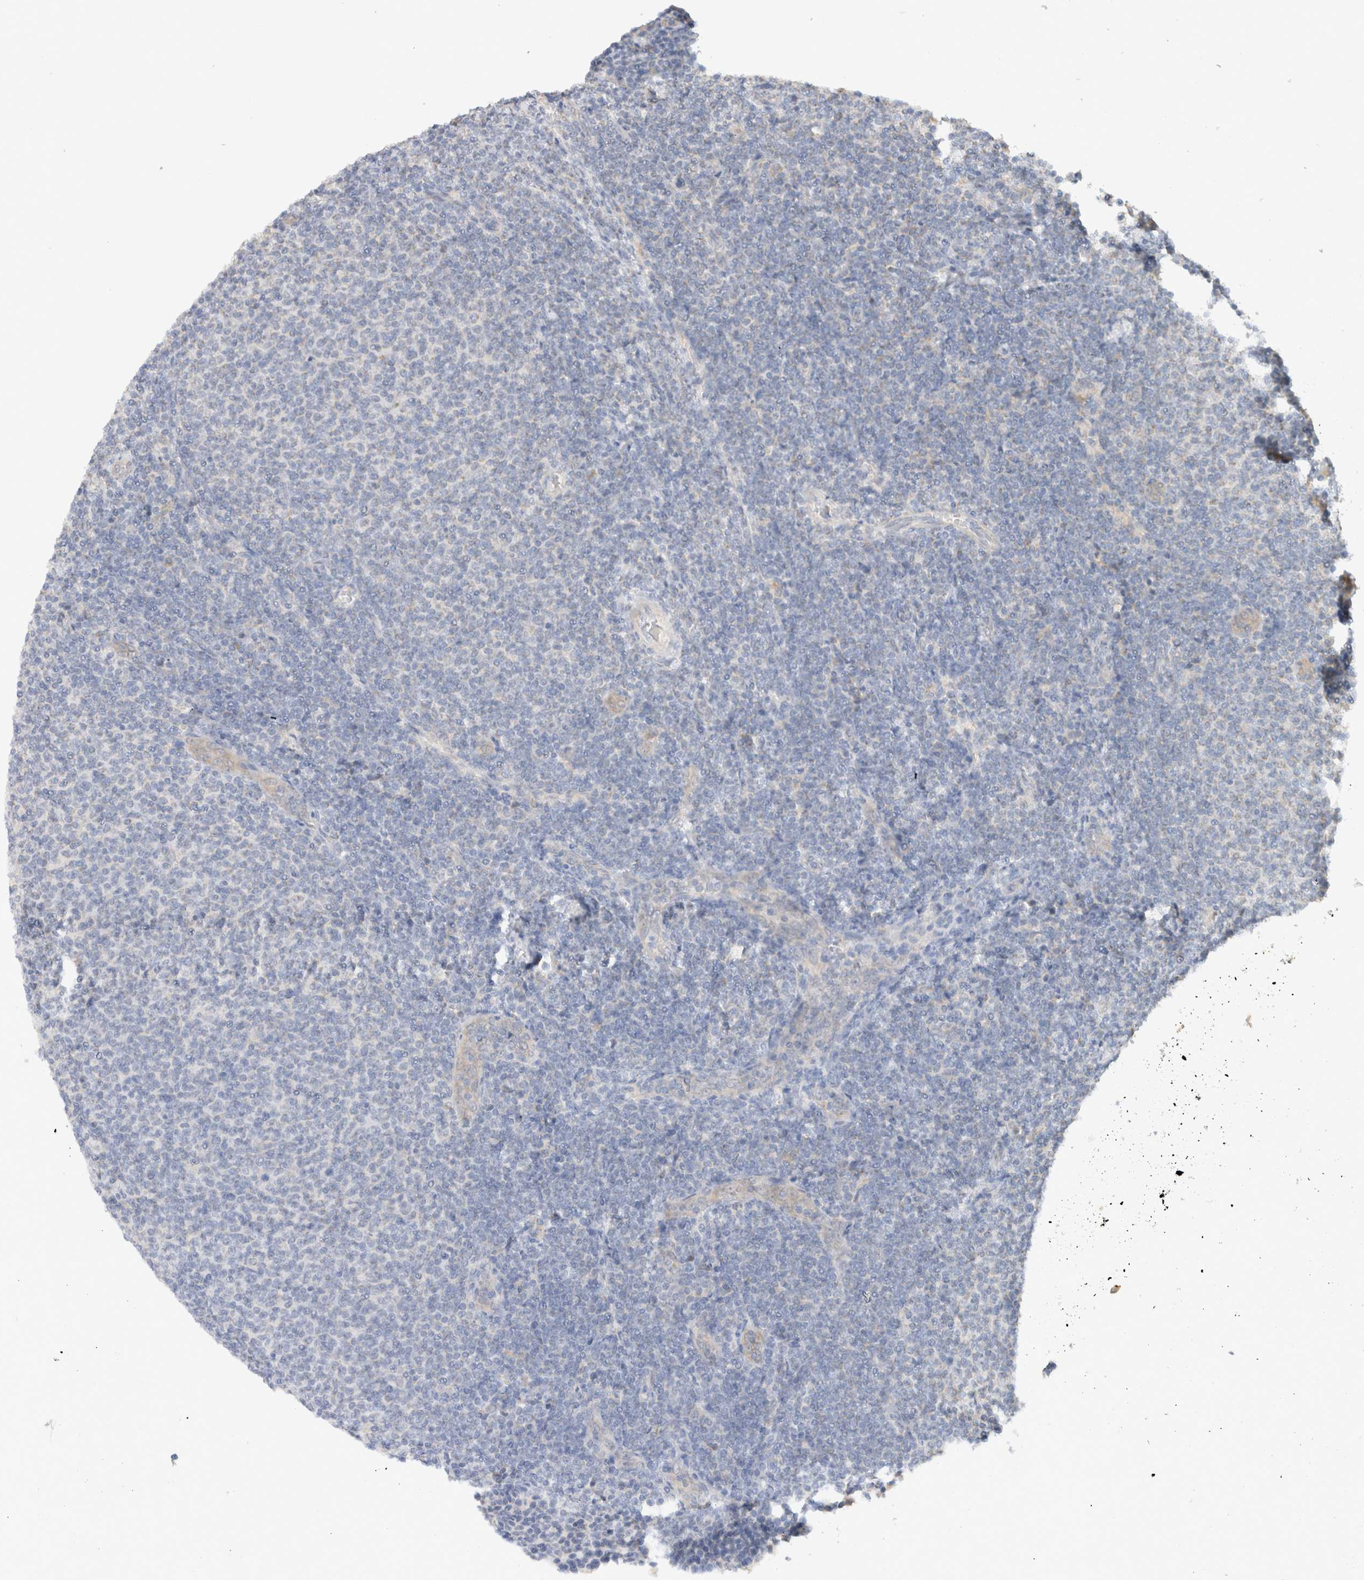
{"staining": {"intensity": "negative", "quantity": "none", "location": "none"}, "tissue": "lymphoma", "cell_type": "Tumor cells", "image_type": "cancer", "snomed": [{"axis": "morphology", "description": "Malignant lymphoma, non-Hodgkin's type, Low grade"}, {"axis": "topography", "description": "Lymph node"}], "caption": "Immunohistochemical staining of lymphoma demonstrates no significant staining in tumor cells.", "gene": "CA13", "patient": {"sex": "male", "age": 66}}